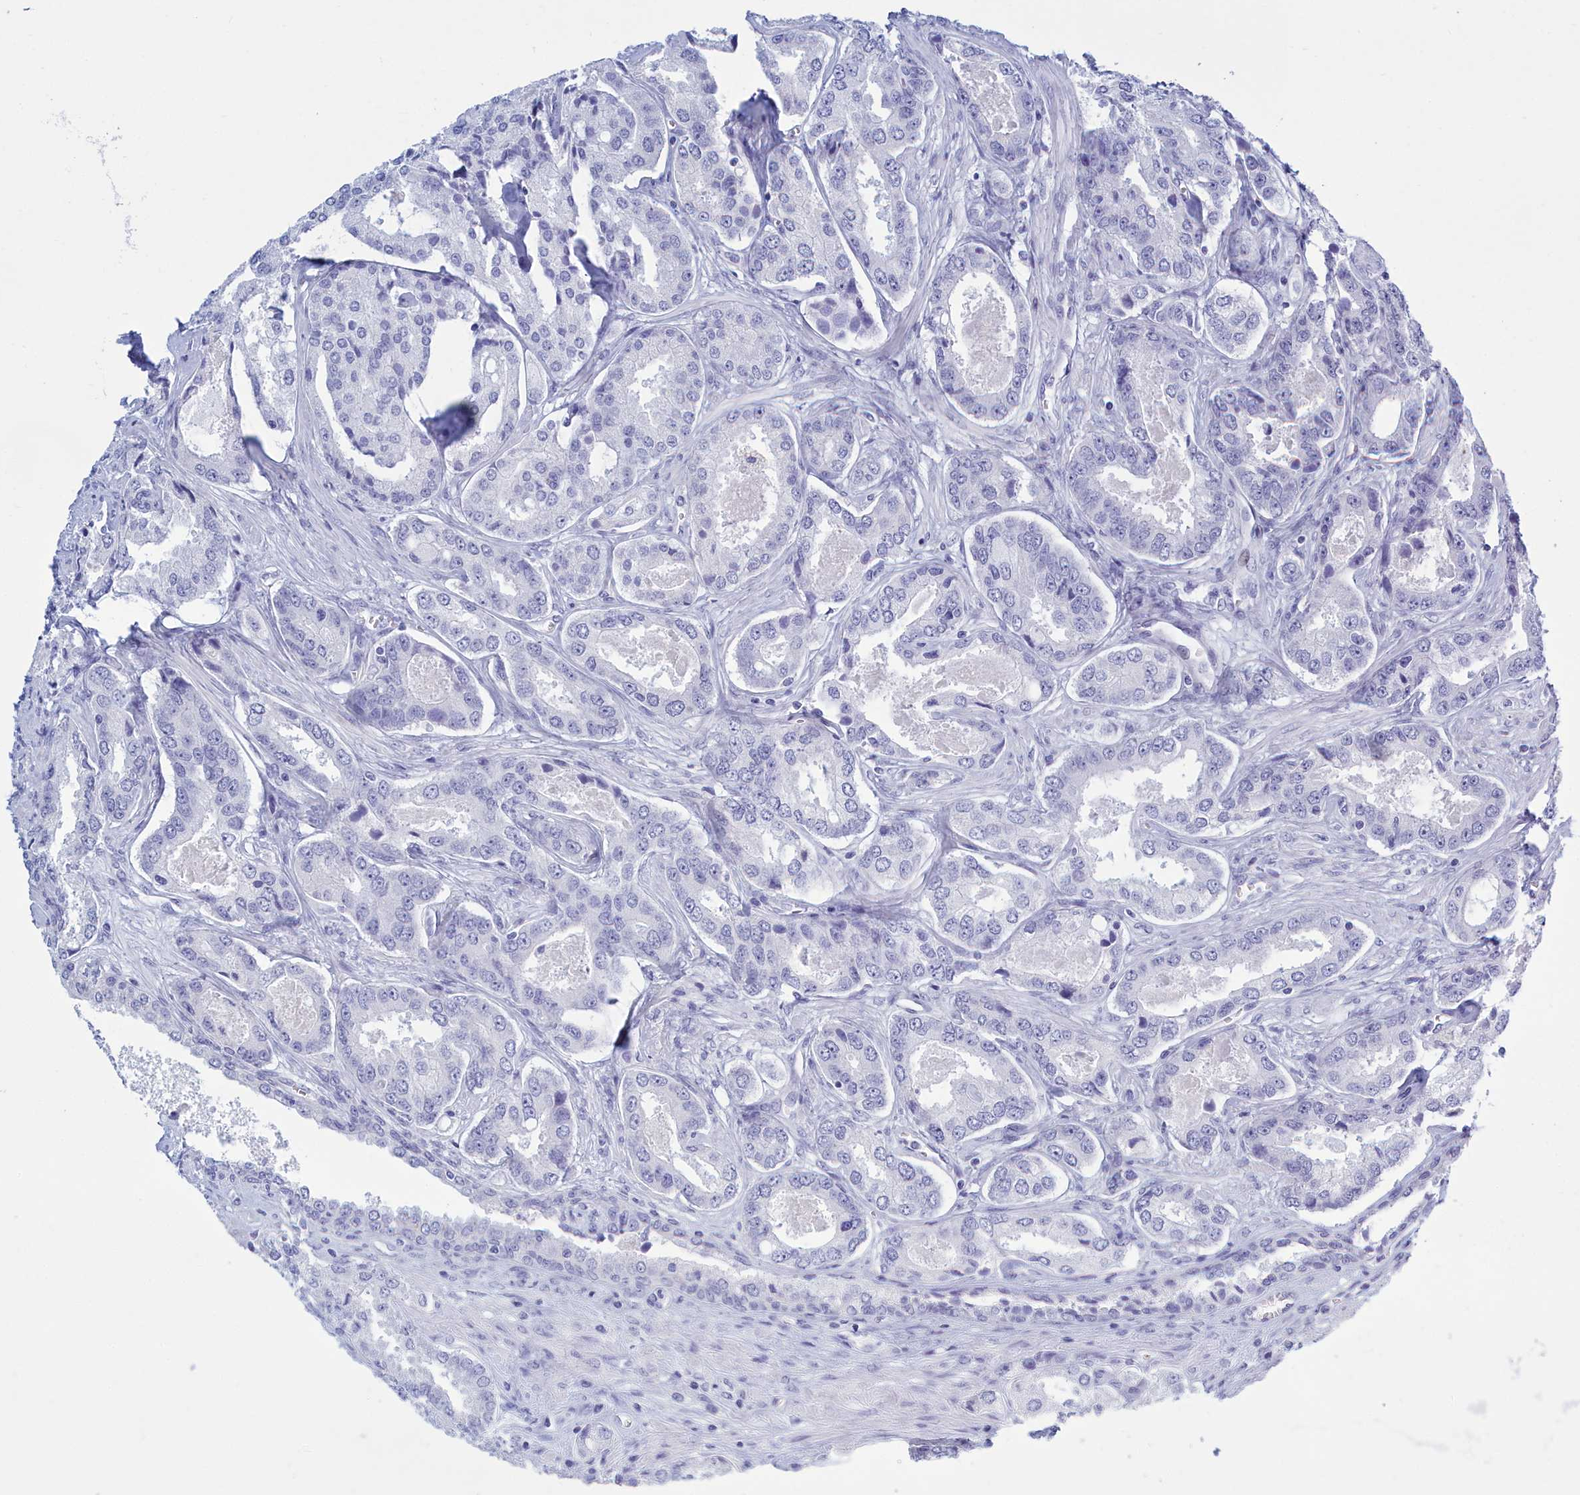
{"staining": {"intensity": "negative", "quantity": "none", "location": "none"}, "tissue": "prostate cancer", "cell_type": "Tumor cells", "image_type": "cancer", "snomed": [{"axis": "morphology", "description": "Adenocarcinoma, Low grade"}, {"axis": "topography", "description": "Prostate"}], "caption": "Adenocarcinoma (low-grade) (prostate) stained for a protein using immunohistochemistry (IHC) reveals no positivity tumor cells.", "gene": "TMEM97", "patient": {"sex": "male", "age": 68}}